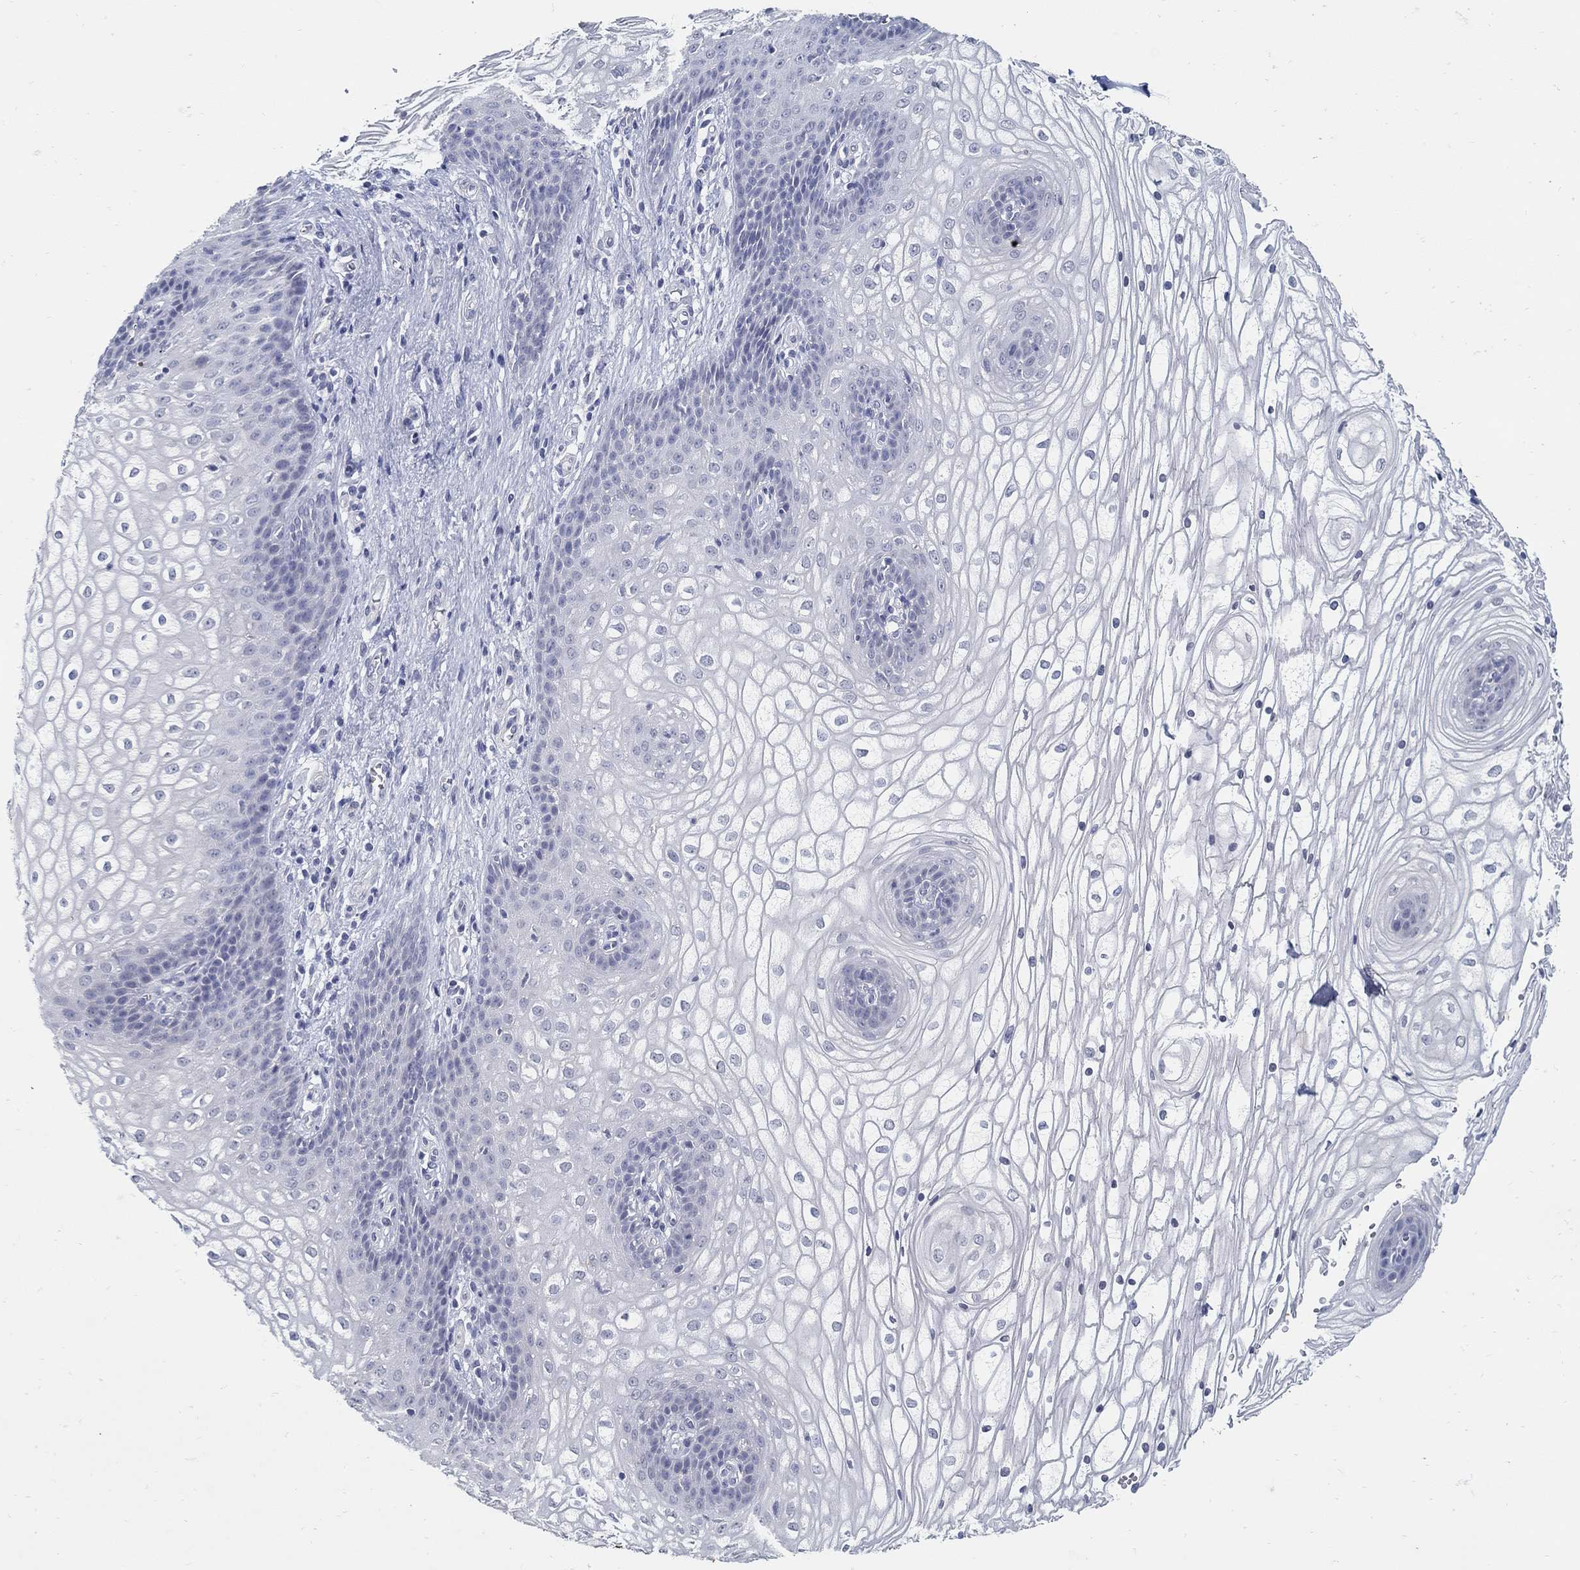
{"staining": {"intensity": "negative", "quantity": "none", "location": "none"}, "tissue": "vagina", "cell_type": "Squamous epithelial cells", "image_type": "normal", "snomed": [{"axis": "morphology", "description": "Normal tissue, NOS"}, {"axis": "topography", "description": "Vagina"}], "caption": "The photomicrograph demonstrates no significant expression in squamous epithelial cells of vagina.", "gene": "USP29", "patient": {"sex": "female", "age": 34}}